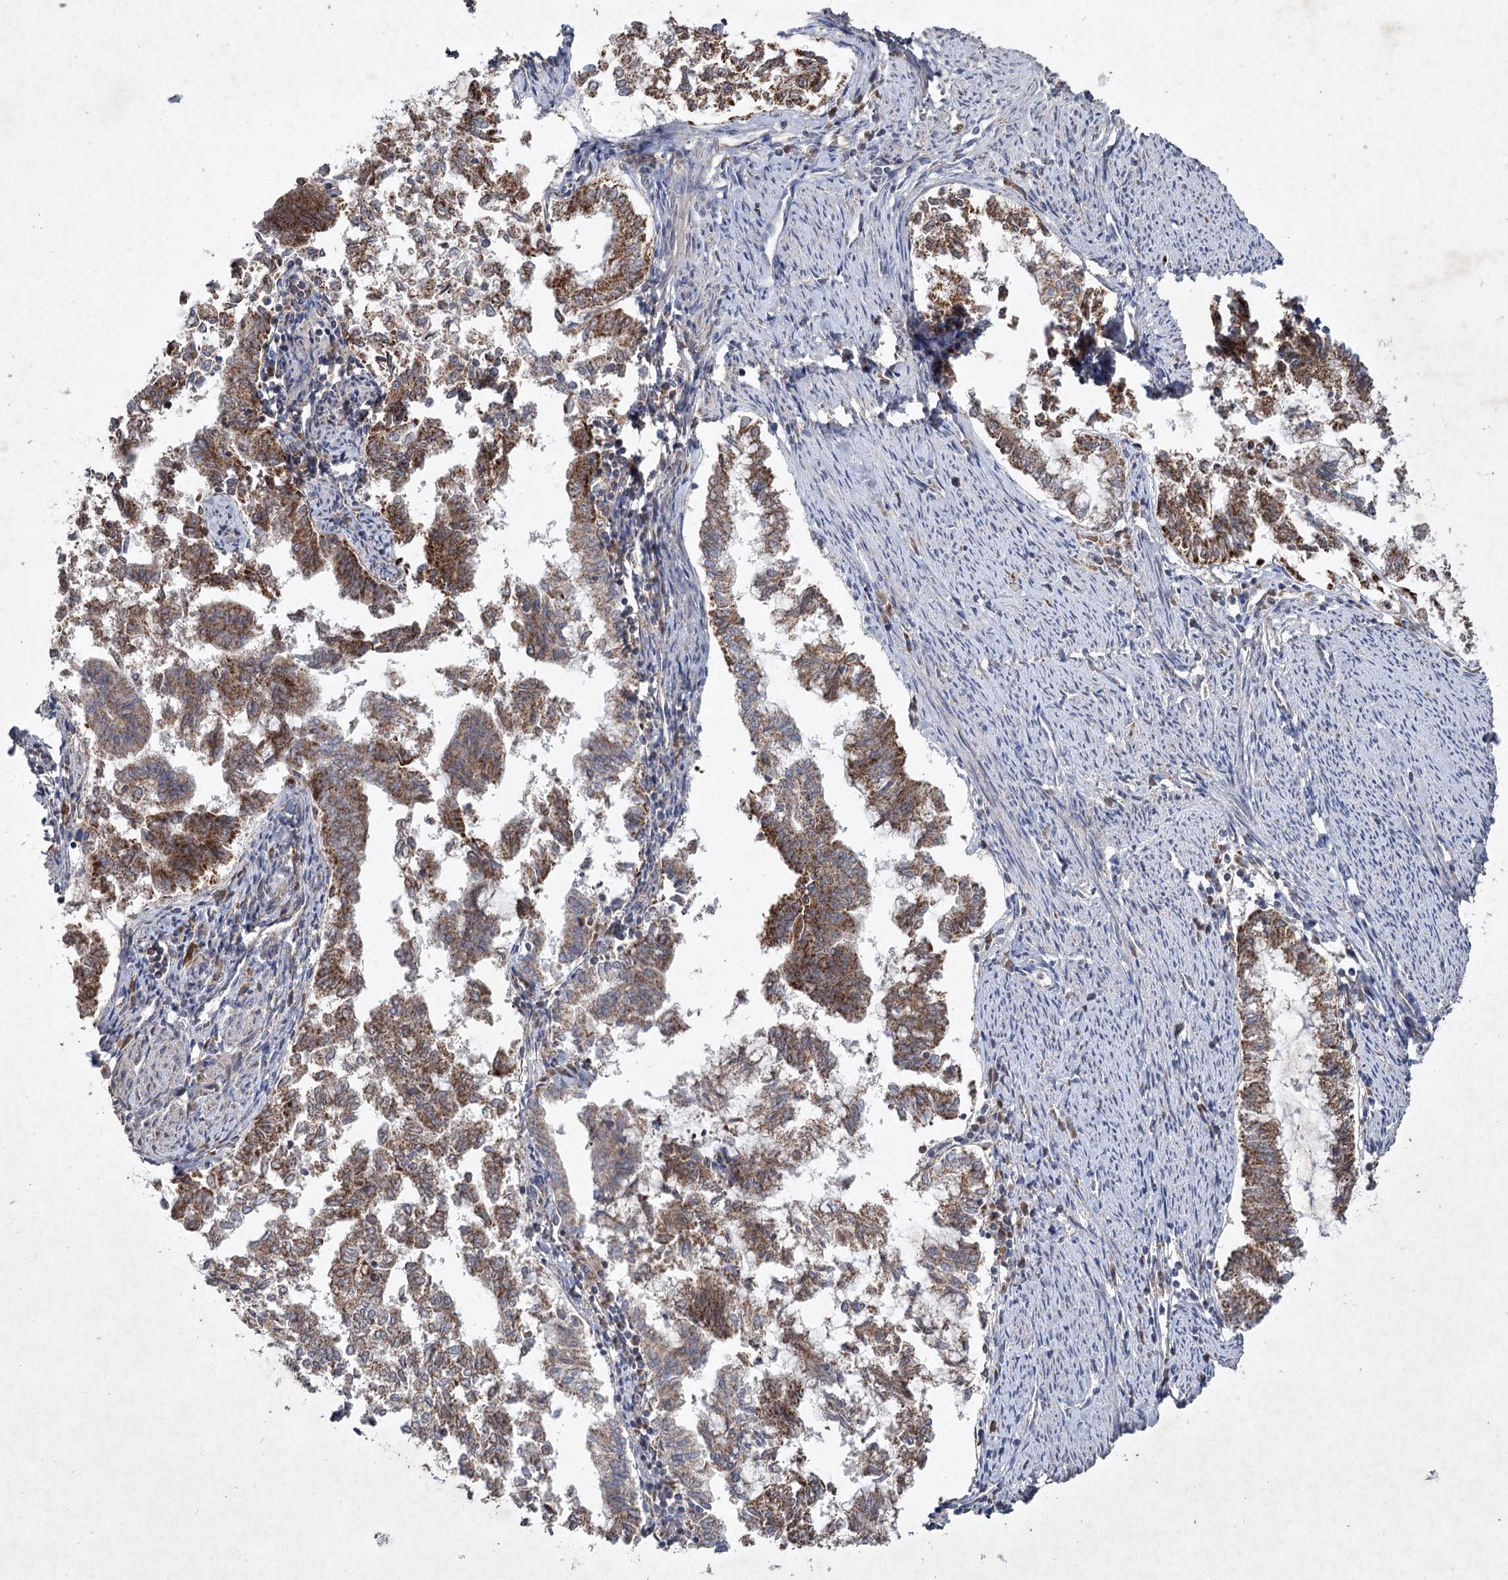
{"staining": {"intensity": "moderate", "quantity": ">75%", "location": "cytoplasmic/membranous"}, "tissue": "endometrial cancer", "cell_type": "Tumor cells", "image_type": "cancer", "snomed": [{"axis": "morphology", "description": "Adenocarcinoma, NOS"}, {"axis": "topography", "description": "Endometrium"}], "caption": "This photomicrograph reveals IHC staining of human adenocarcinoma (endometrial), with medium moderate cytoplasmic/membranous expression in approximately >75% of tumor cells.", "gene": "MRPL44", "patient": {"sex": "female", "age": 79}}